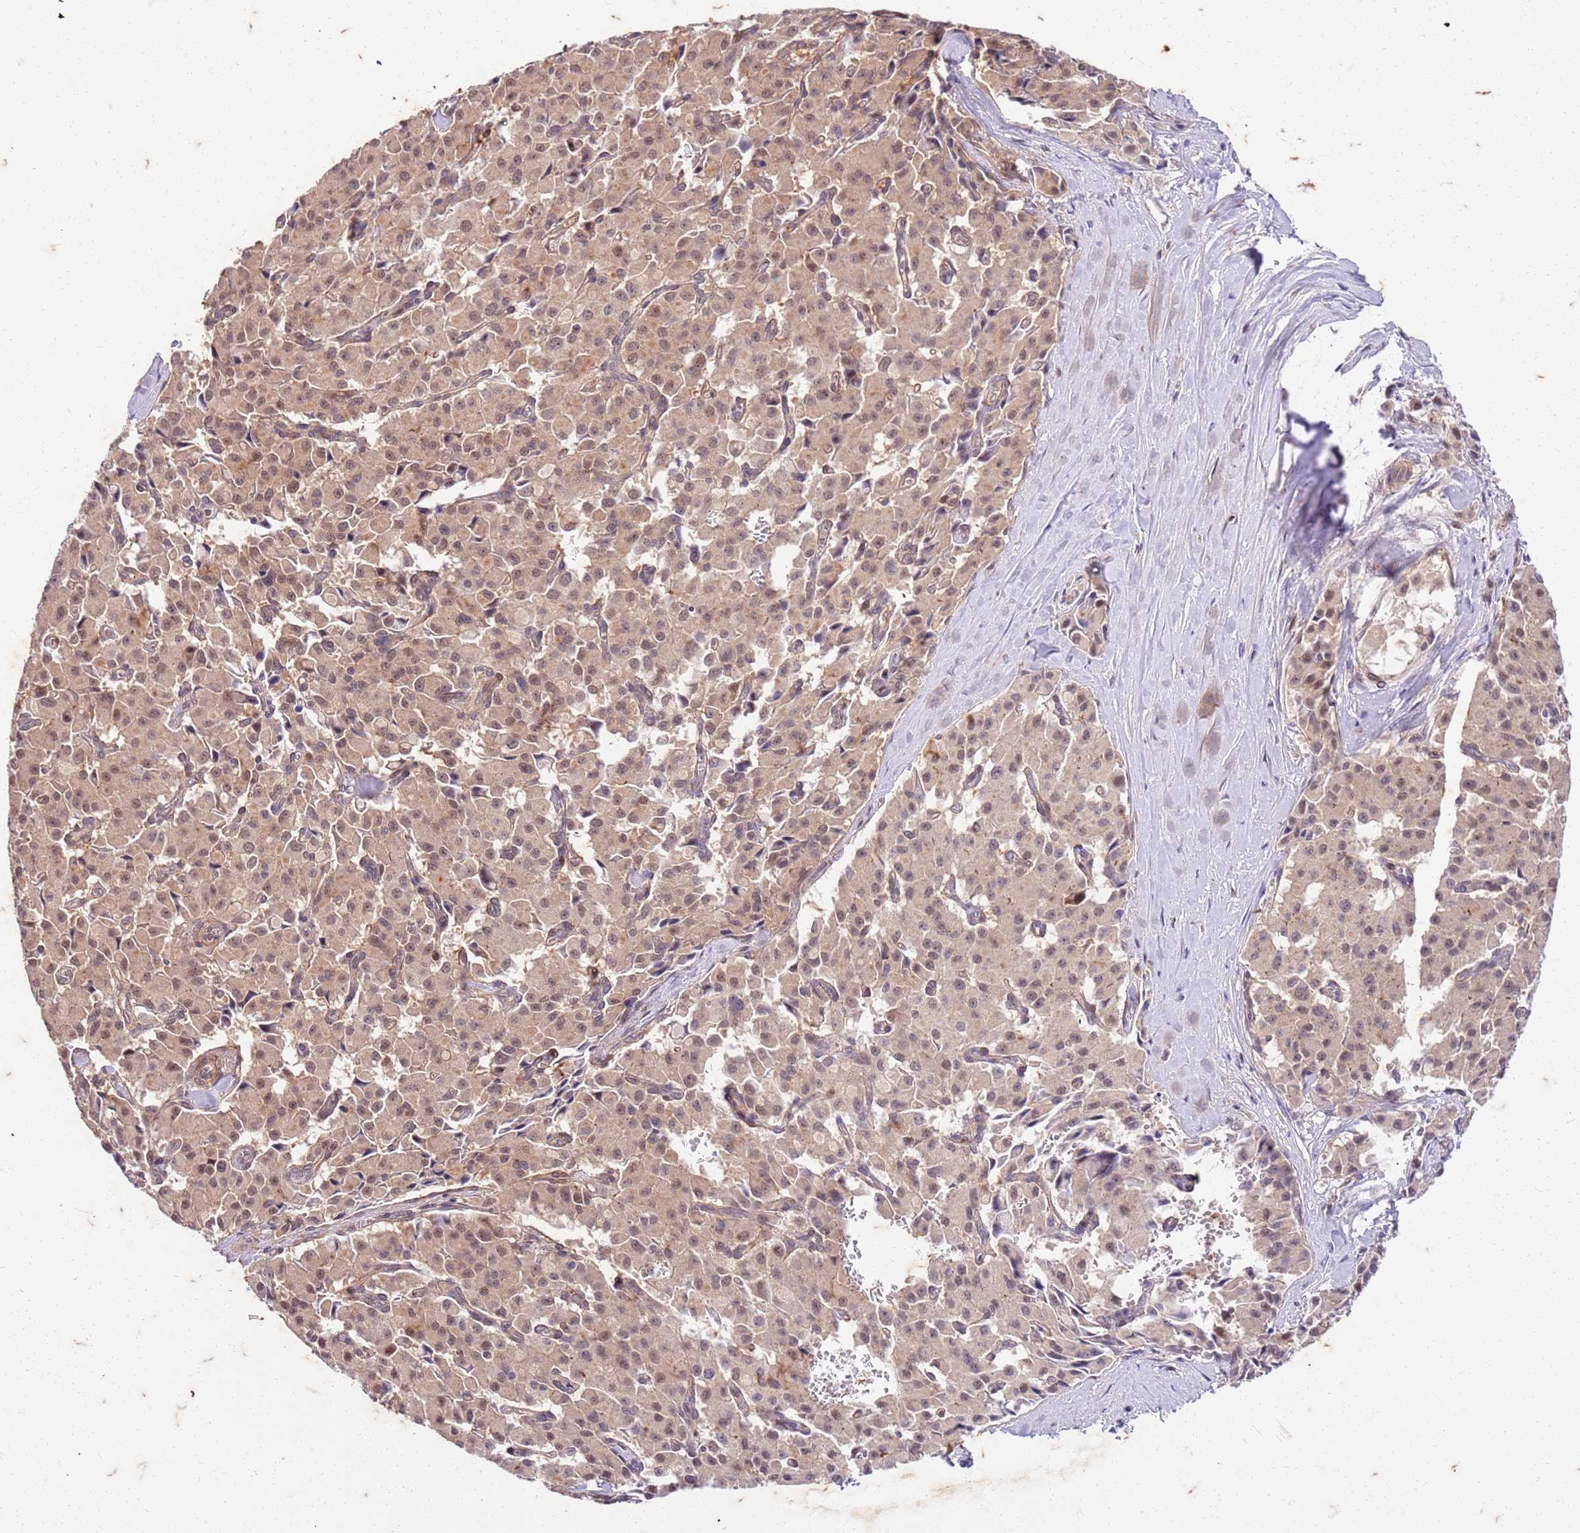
{"staining": {"intensity": "weak", "quantity": ">75%", "location": "cytoplasmic/membranous,nuclear"}, "tissue": "pancreatic cancer", "cell_type": "Tumor cells", "image_type": "cancer", "snomed": [{"axis": "morphology", "description": "Adenocarcinoma, NOS"}, {"axis": "topography", "description": "Pancreas"}], "caption": "A low amount of weak cytoplasmic/membranous and nuclear positivity is present in approximately >75% of tumor cells in pancreatic cancer tissue. The protein of interest is stained brown, and the nuclei are stained in blue (DAB IHC with brightfield microscopy, high magnification).", "gene": "RAPGEF3", "patient": {"sex": "male", "age": 65}}